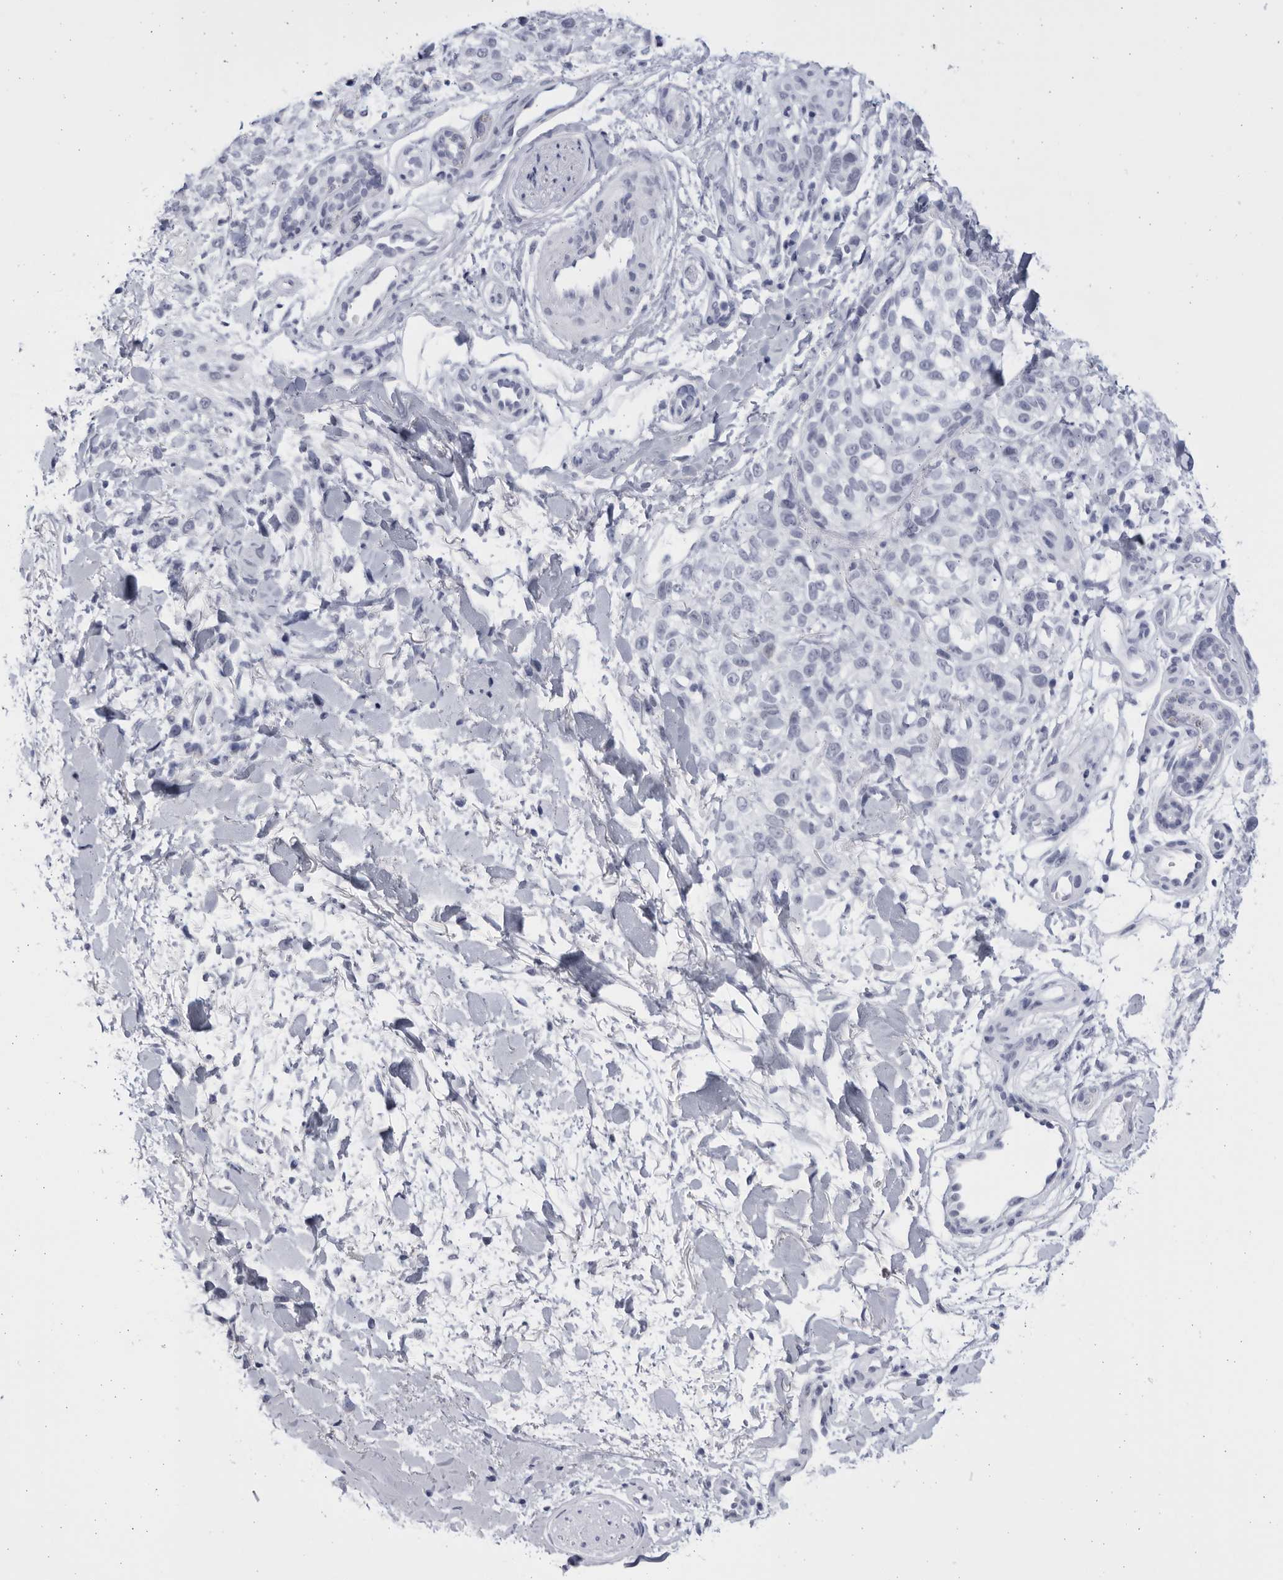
{"staining": {"intensity": "negative", "quantity": "none", "location": "none"}, "tissue": "melanoma", "cell_type": "Tumor cells", "image_type": "cancer", "snomed": [{"axis": "morphology", "description": "Malignant melanoma, Metastatic site"}, {"axis": "topography", "description": "Skin"}], "caption": "DAB immunohistochemical staining of melanoma shows no significant positivity in tumor cells.", "gene": "CCDC181", "patient": {"sex": "female", "age": 72}}